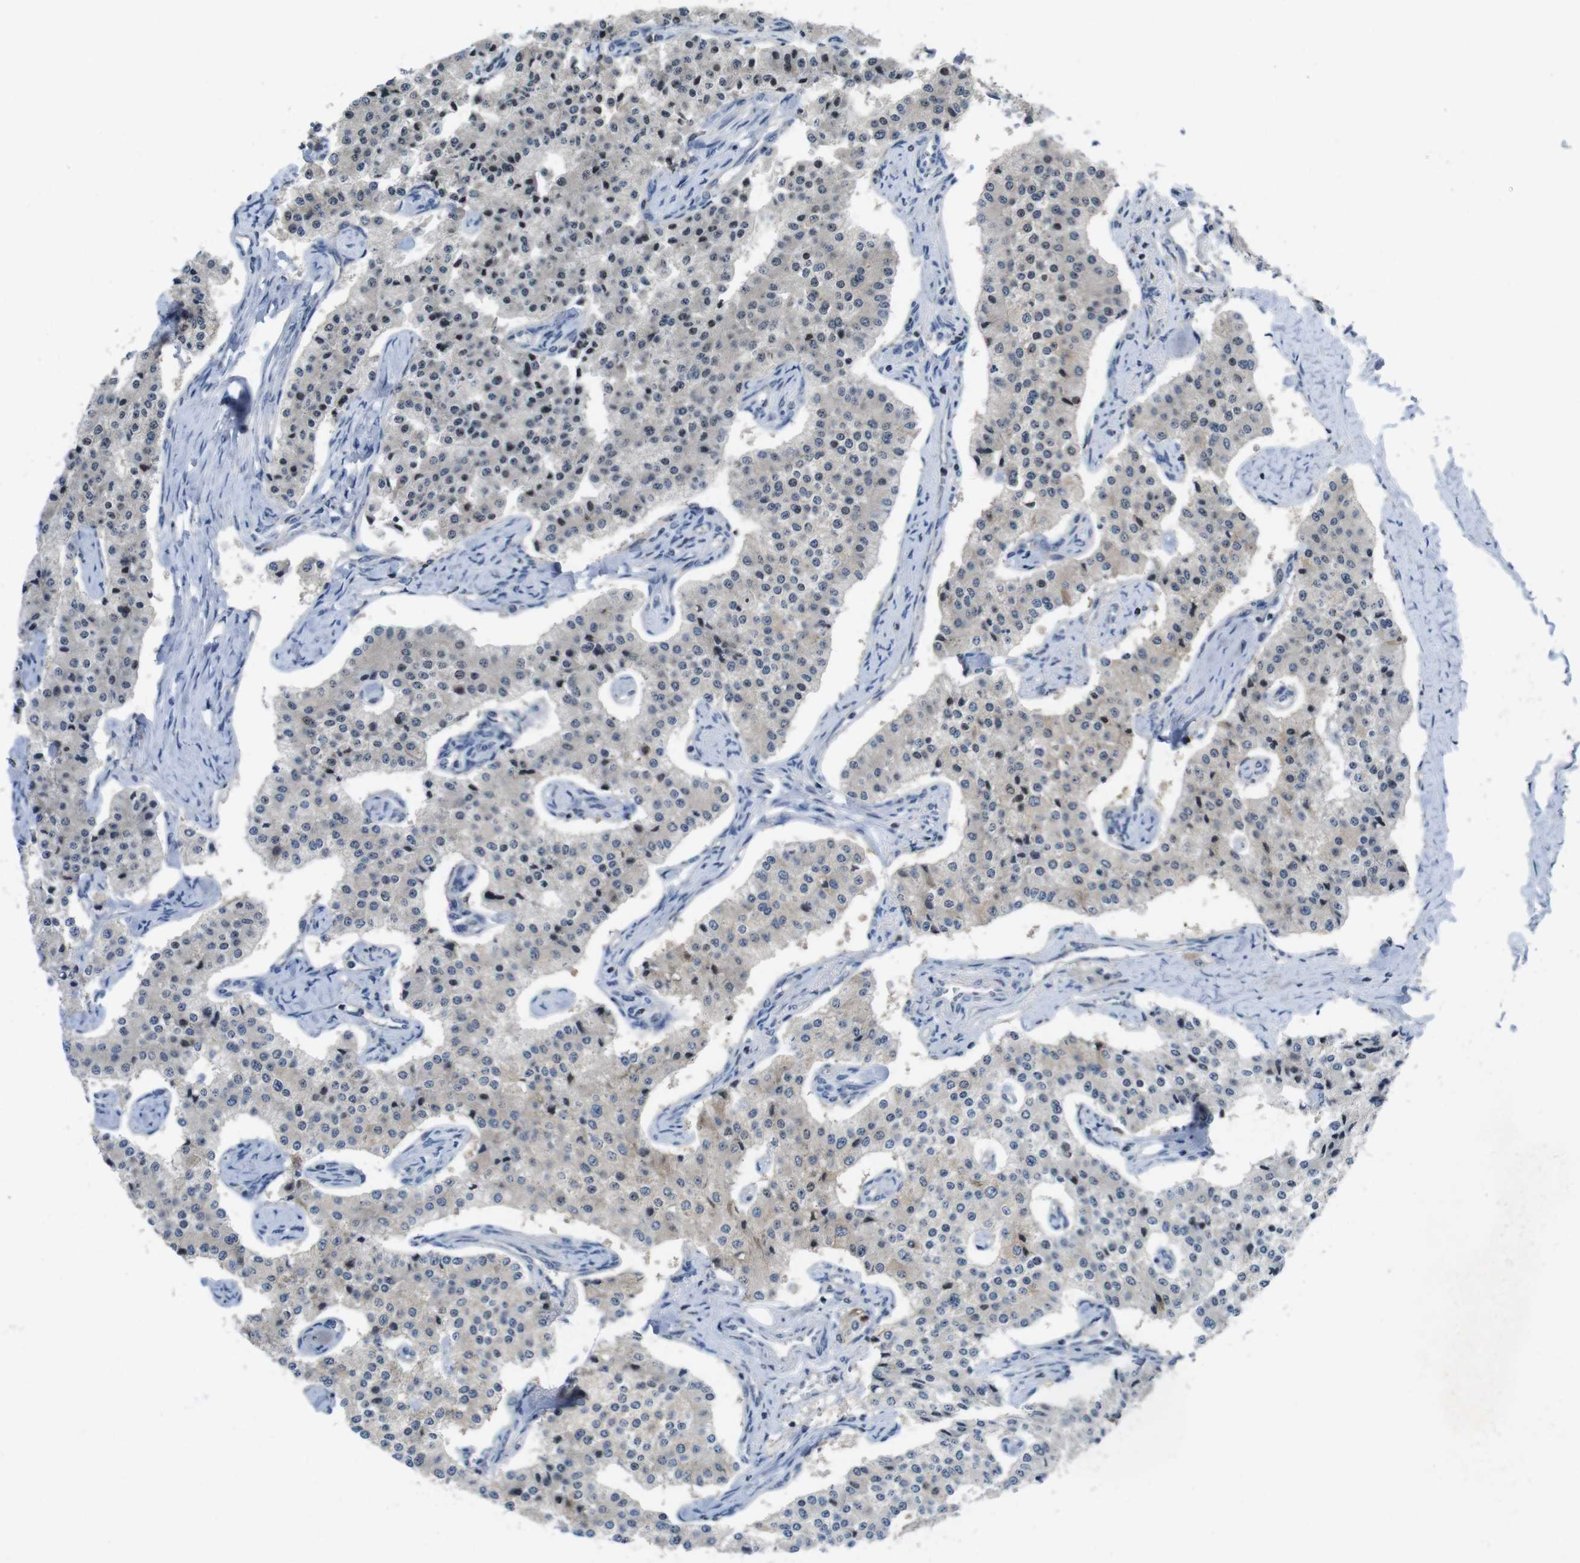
{"staining": {"intensity": "weak", "quantity": "<25%", "location": "cytoplasmic/membranous"}, "tissue": "carcinoid", "cell_type": "Tumor cells", "image_type": "cancer", "snomed": [{"axis": "morphology", "description": "Carcinoid, malignant, NOS"}, {"axis": "topography", "description": "Colon"}], "caption": "Carcinoid (malignant) was stained to show a protein in brown. There is no significant staining in tumor cells.", "gene": "PCDH10", "patient": {"sex": "female", "age": 52}}